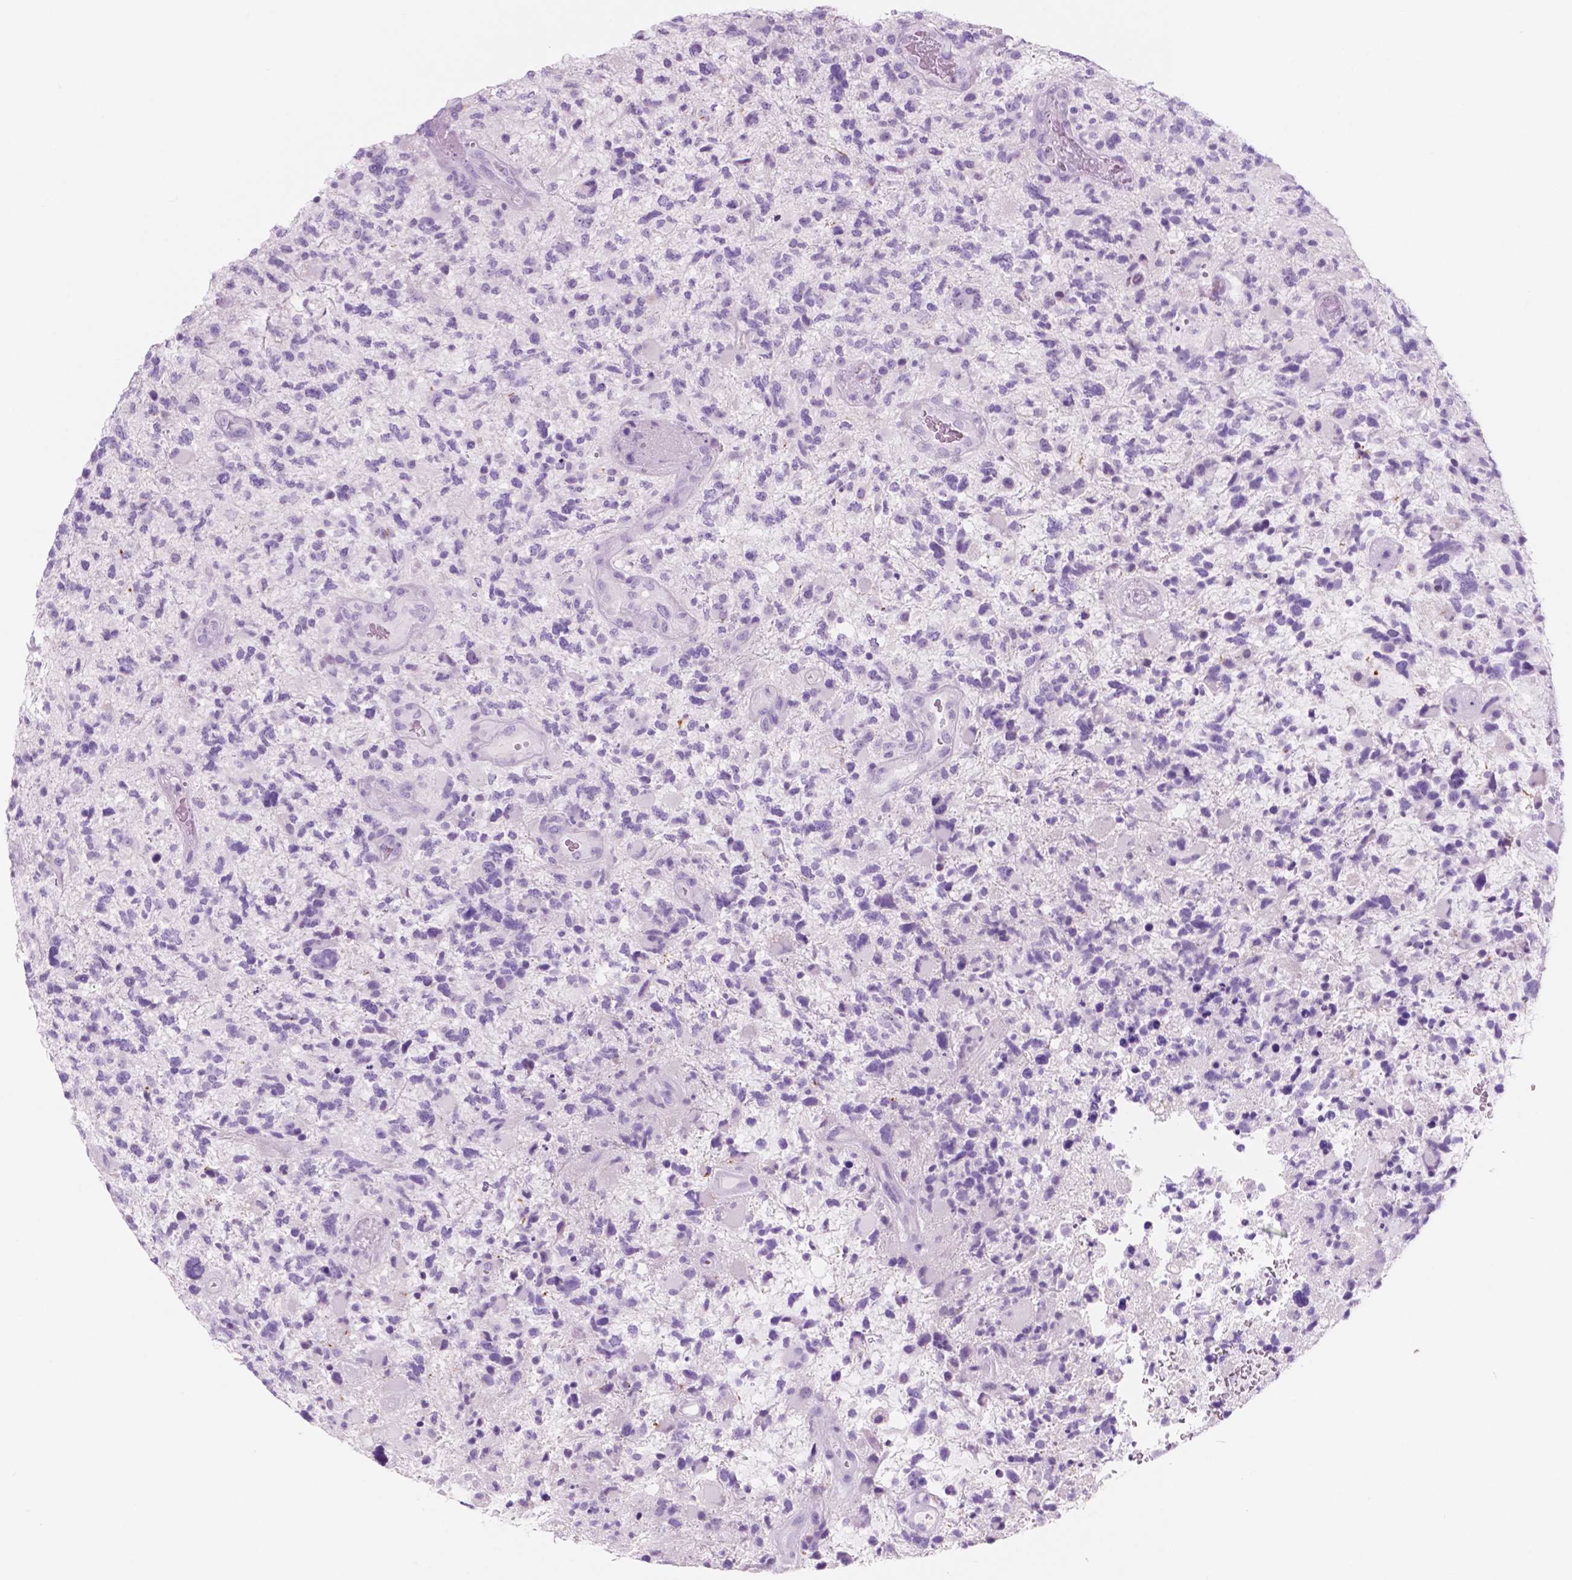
{"staining": {"intensity": "negative", "quantity": "none", "location": "none"}, "tissue": "glioma", "cell_type": "Tumor cells", "image_type": "cancer", "snomed": [{"axis": "morphology", "description": "Glioma, malignant, High grade"}, {"axis": "topography", "description": "Brain"}], "caption": "Malignant high-grade glioma stained for a protein using immunohistochemistry (IHC) demonstrates no positivity tumor cells.", "gene": "CUZD1", "patient": {"sex": "female", "age": 71}}